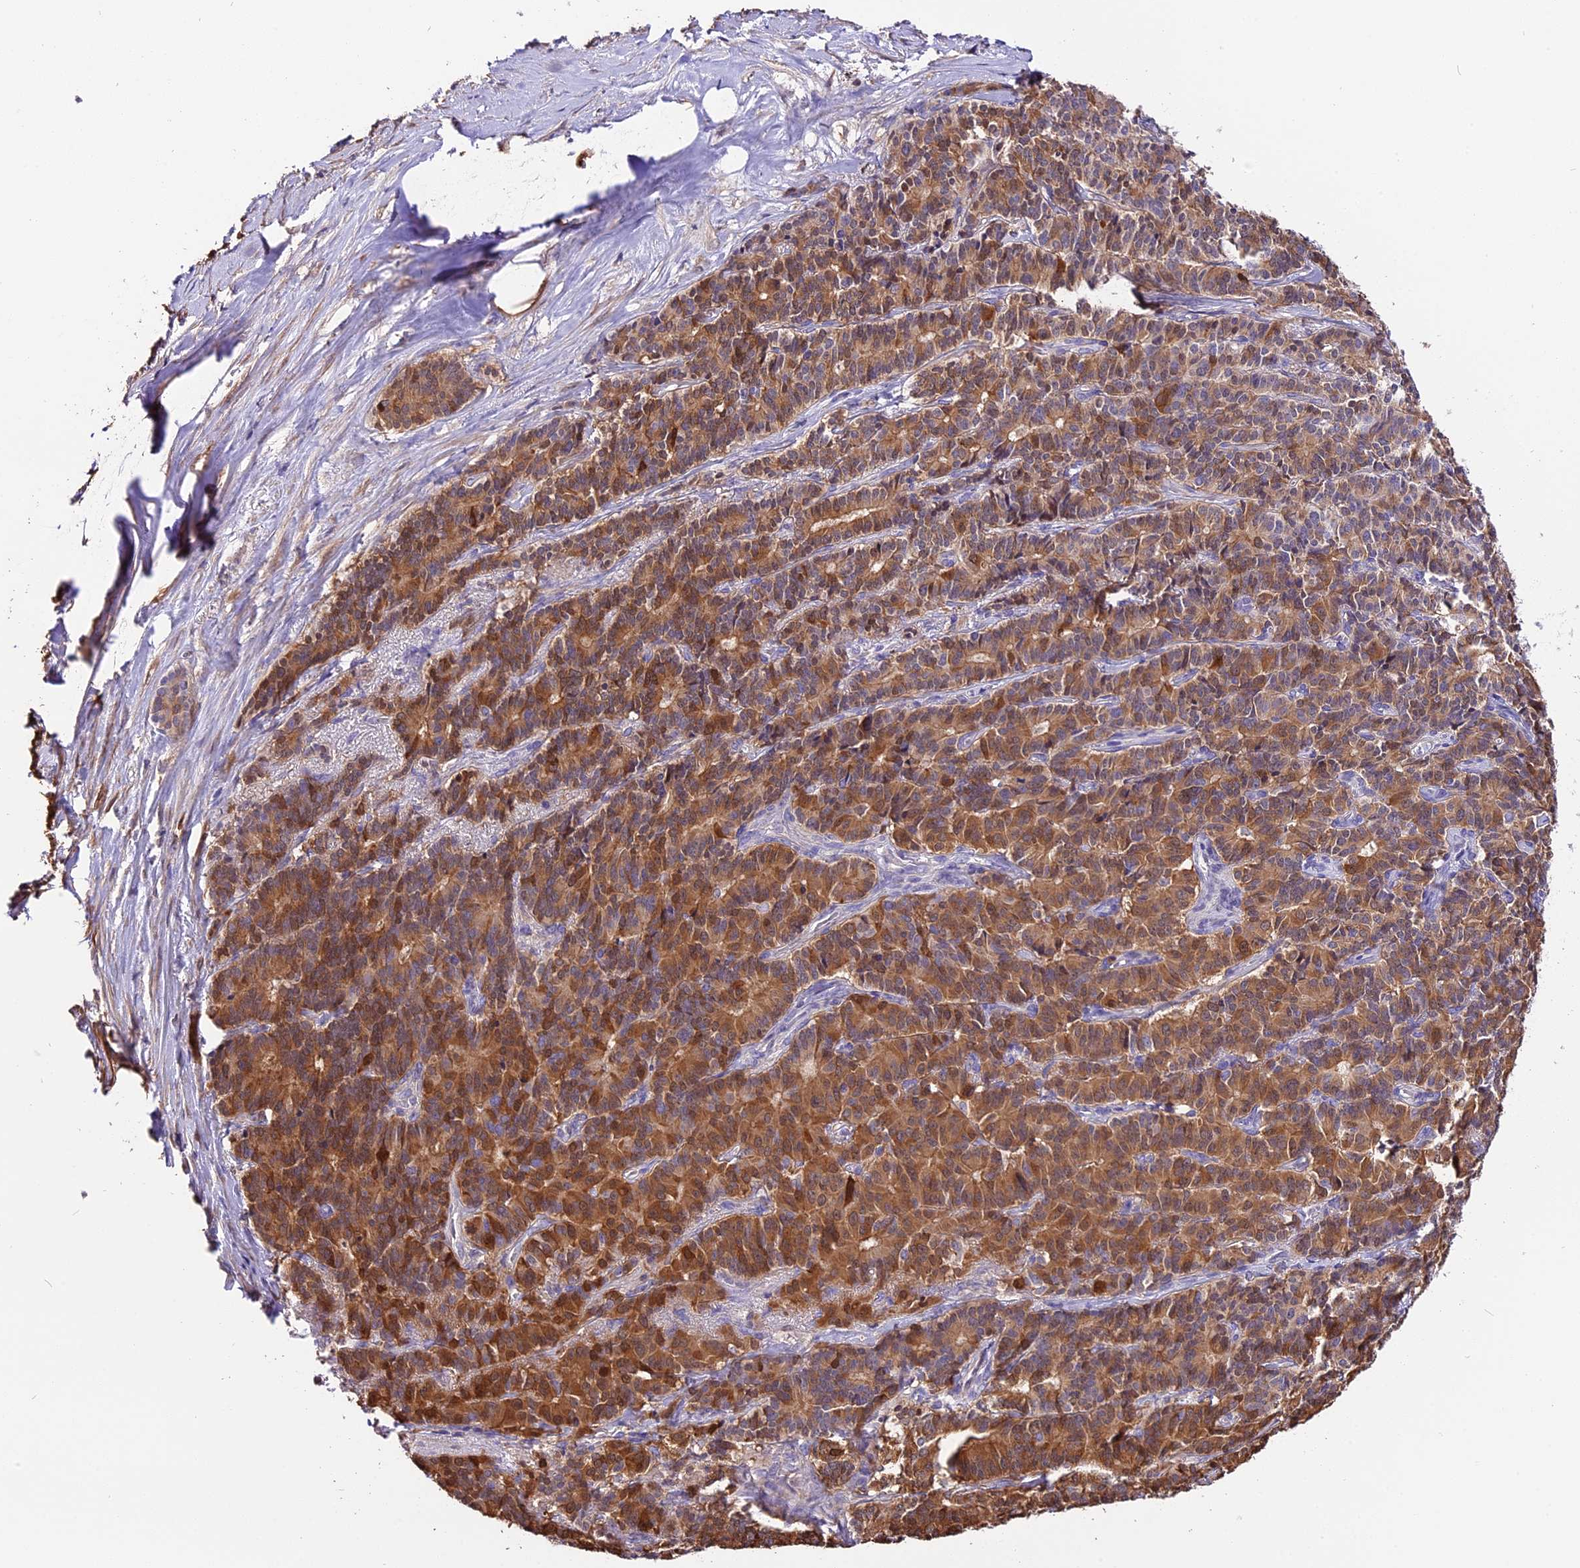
{"staining": {"intensity": "moderate", "quantity": ">75%", "location": "cytoplasmic/membranous"}, "tissue": "pancreatic cancer", "cell_type": "Tumor cells", "image_type": "cancer", "snomed": [{"axis": "morphology", "description": "Adenocarcinoma, NOS"}, {"axis": "topography", "description": "Pancreas"}], "caption": "DAB immunohistochemical staining of human pancreatic adenocarcinoma shows moderate cytoplasmic/membranous protein positivity in approximately >75% of tumor cells. The staining was performed using DAB, with brown indicating positive protein expression. Nuclei are stained blue with hematoxylin.", "gene": "MAP3K7CL", "patient": {"sex": "female", "age": 74}}